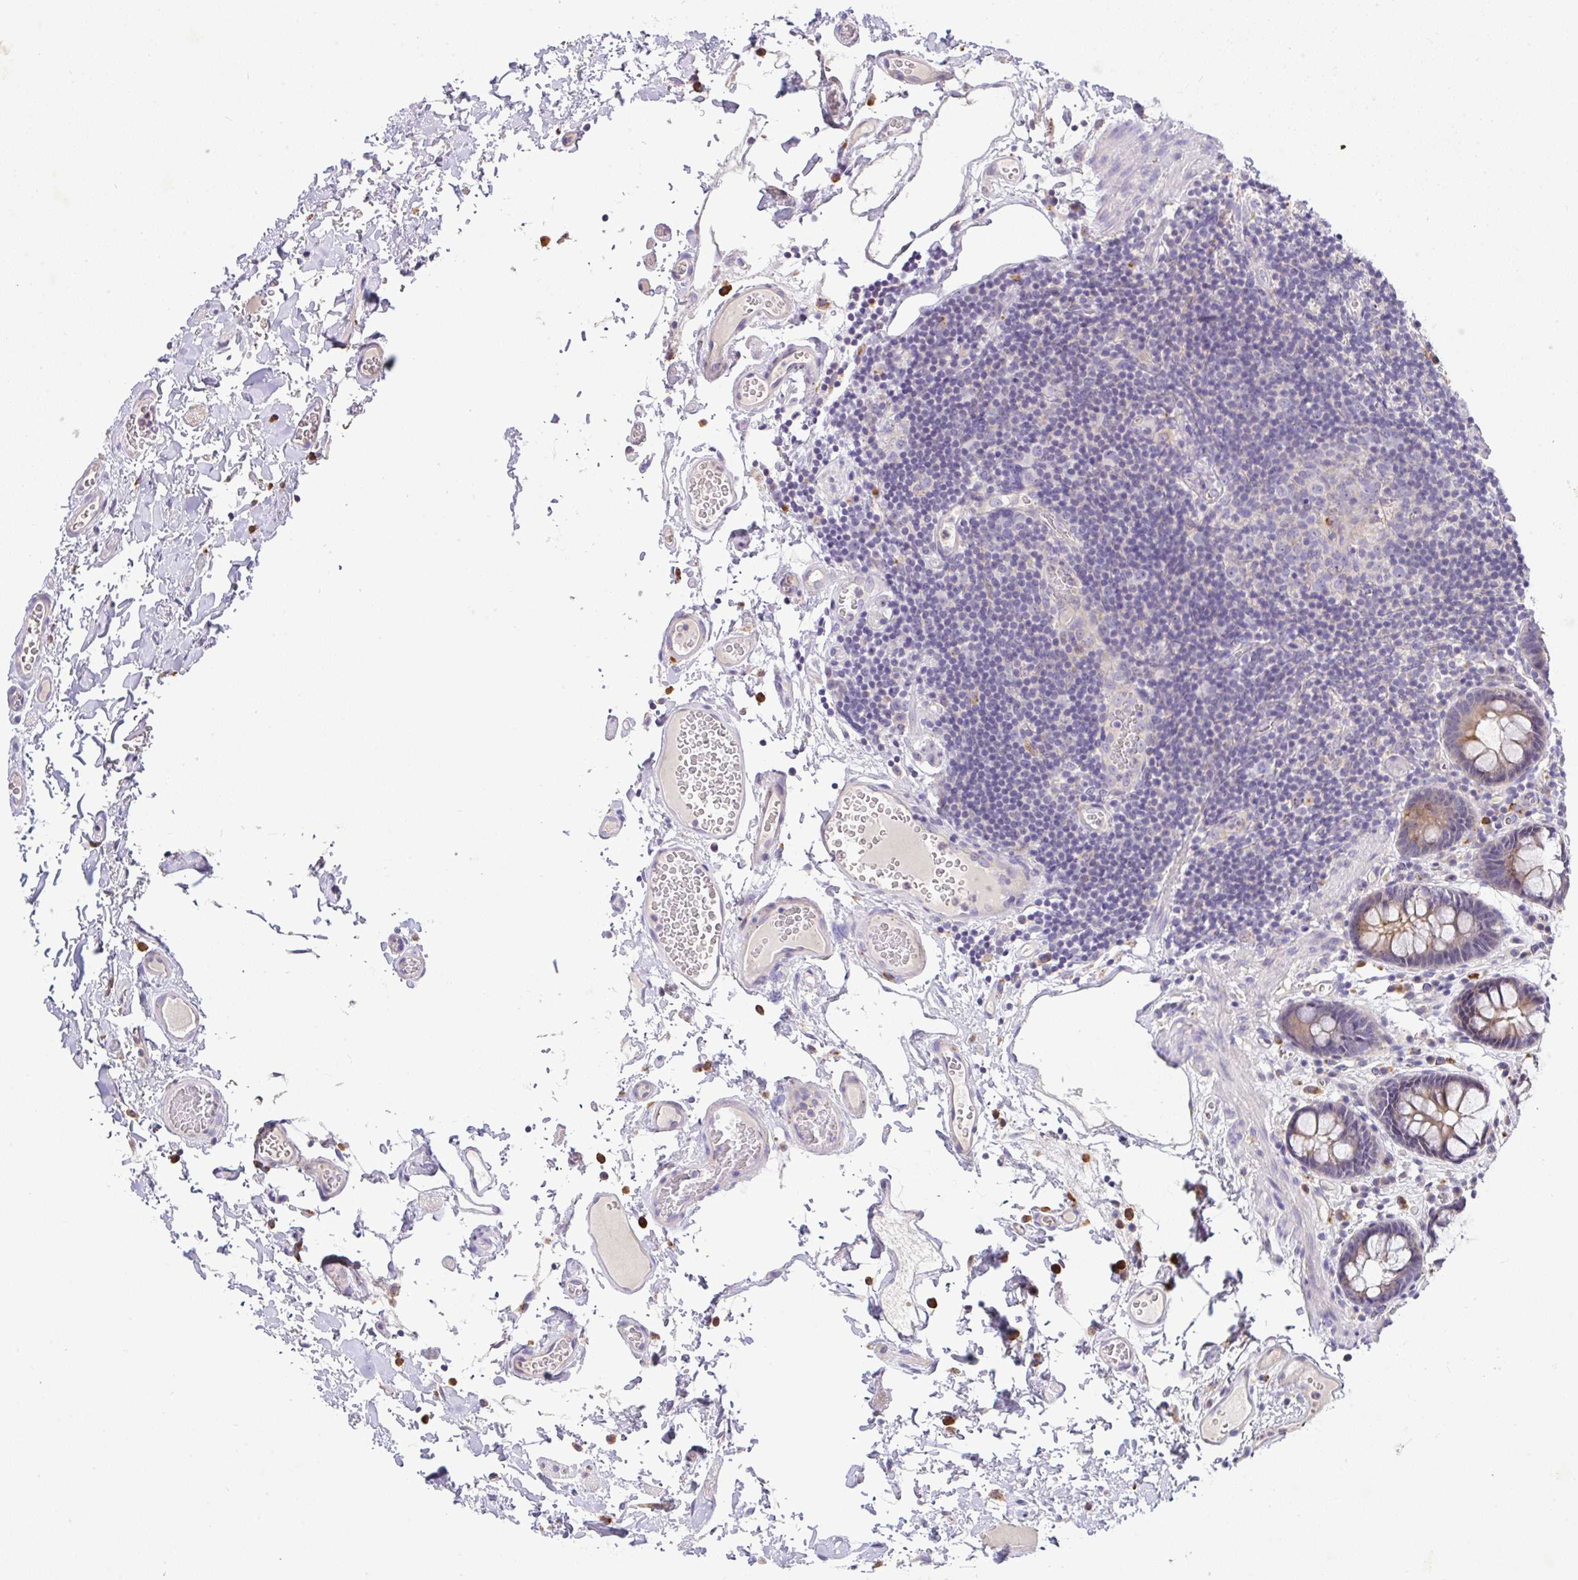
{"staining": {"intensity": "negative", "quantity": "none", "location": "none"}, "tissue": "colon", "cell_type": "Endothelial cells", "image_type": "normal", "snomed": [{"axis": "morphology", "description": "Normal tissue, NOS"}, {"axis": "topography", "description": "Colon"}, {"axis": "topography", "description": "Peripheral nerve tissue"}], "caption": "Immunohistochemistry micrograph of normal colon stained for a protein (brown), which exhibits no positivity in endothelial cells. Brightfield microscopy of immunohistochemistry stained with DAB (3,3'-diaminobenzidine) (brown) and hematoxylin (blue), captured at high magnification.", "gene": "EPN3", "patient": {"sex": "male", "age": 84}}